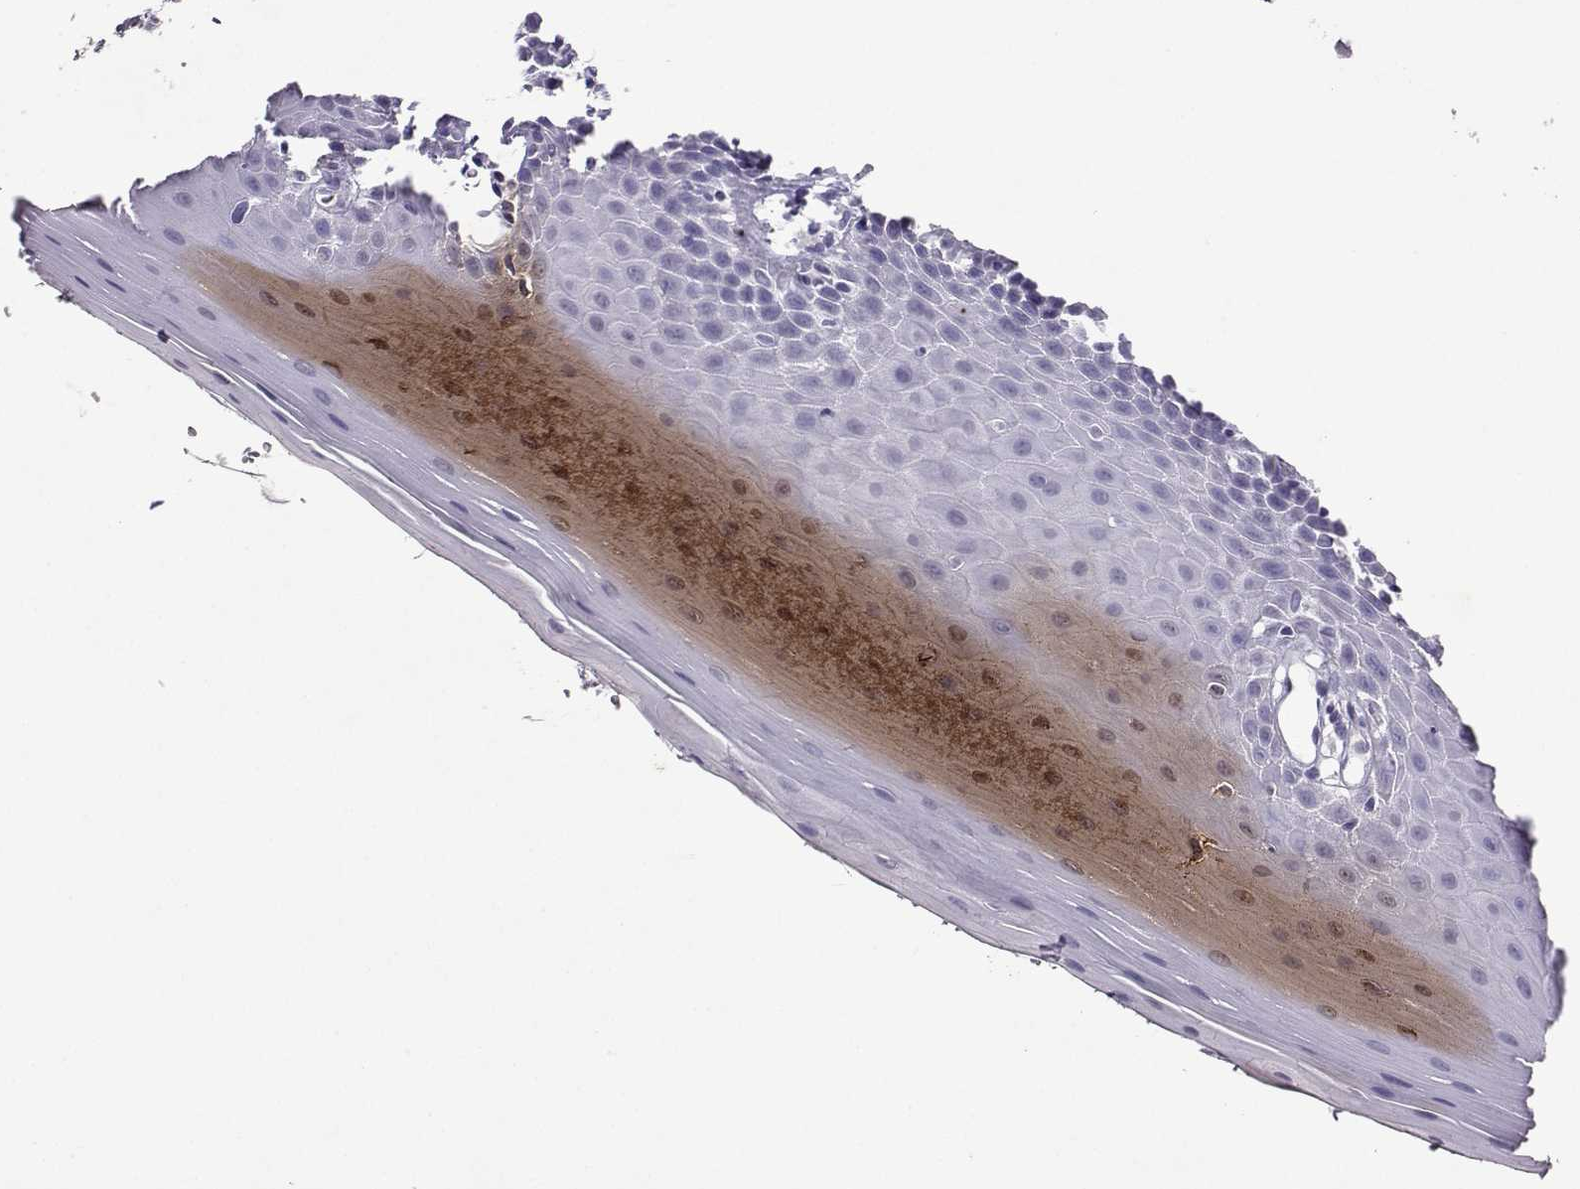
{"staining": {"intensity": "negative", "quantity": "none", "location": "none"}, "tissue": "oral mucosa", "cell_type": "Squamous epithelial cells", "image_type": "normal", "snomed": [{"axis": "morphology", "description": "Normal tissue, NOS"}, {"axis": "topography", "description": "Oral tissue"}], "caption": "Immunohistochemical staining of normal oral mucosa demonstrates no significant expression in squamous epithelial cells.", "gene": "GRIK4", "patient": {"sex": "male", "age": 81}}